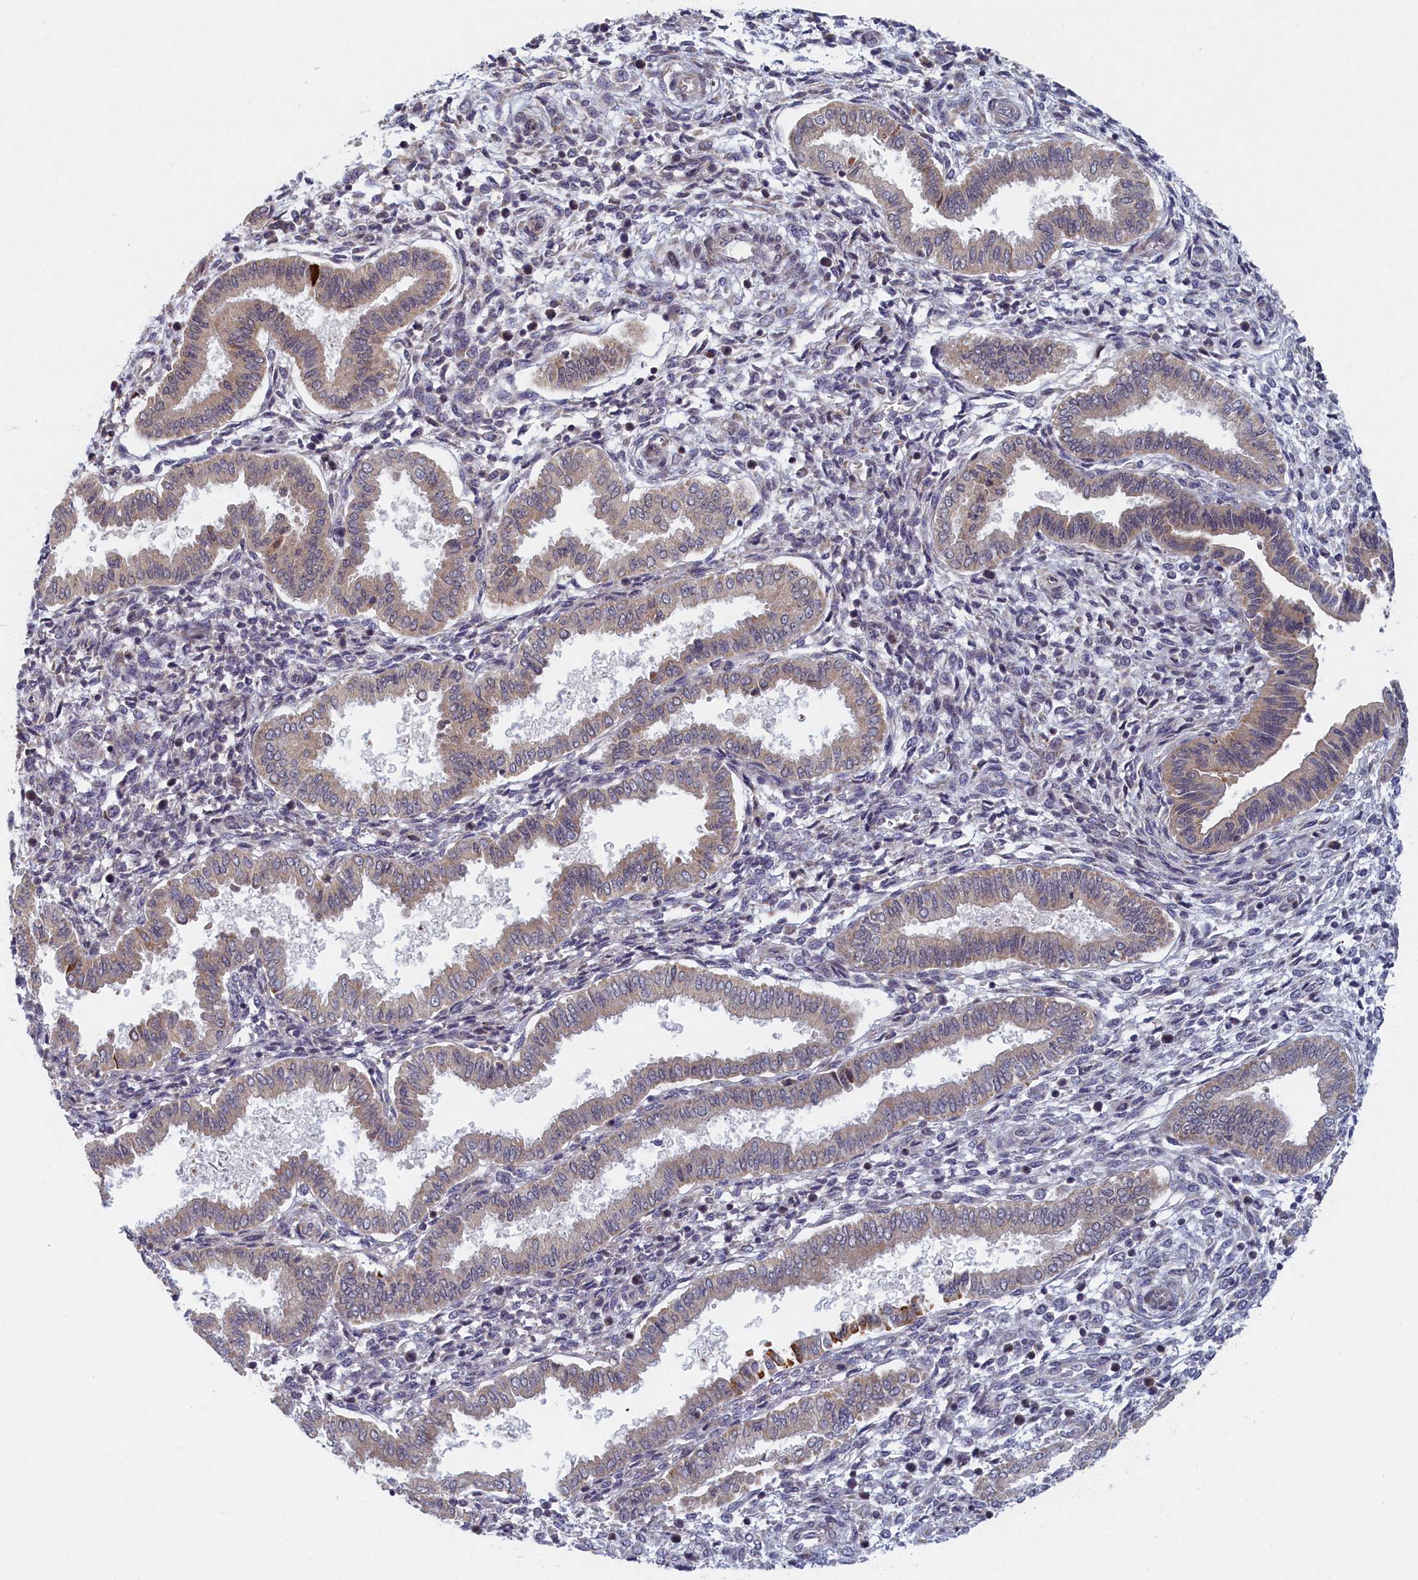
{"staining": {"intensity": "negative", "quantity": "none", "location": "none"}, "tissue": "endometrium", "cell_type": "Cells in endometrial stroma", "image_type": "normal", "snomed": [{"axis": "morphology", "description": "Normal tissue, NOS"}, {"axis": "topography", "description": "Endometrium"}], "caption": "Immunohistochemistry (IHC) photomicrograph of unremarkable endometrium: human endometrium stained with DAB exhibits no significant protein expression in cells in endometrial stroma. Nuclei are stained in blue.", "gene": "DNAJC17", "patient": {"sex": "female", "age": 24}}